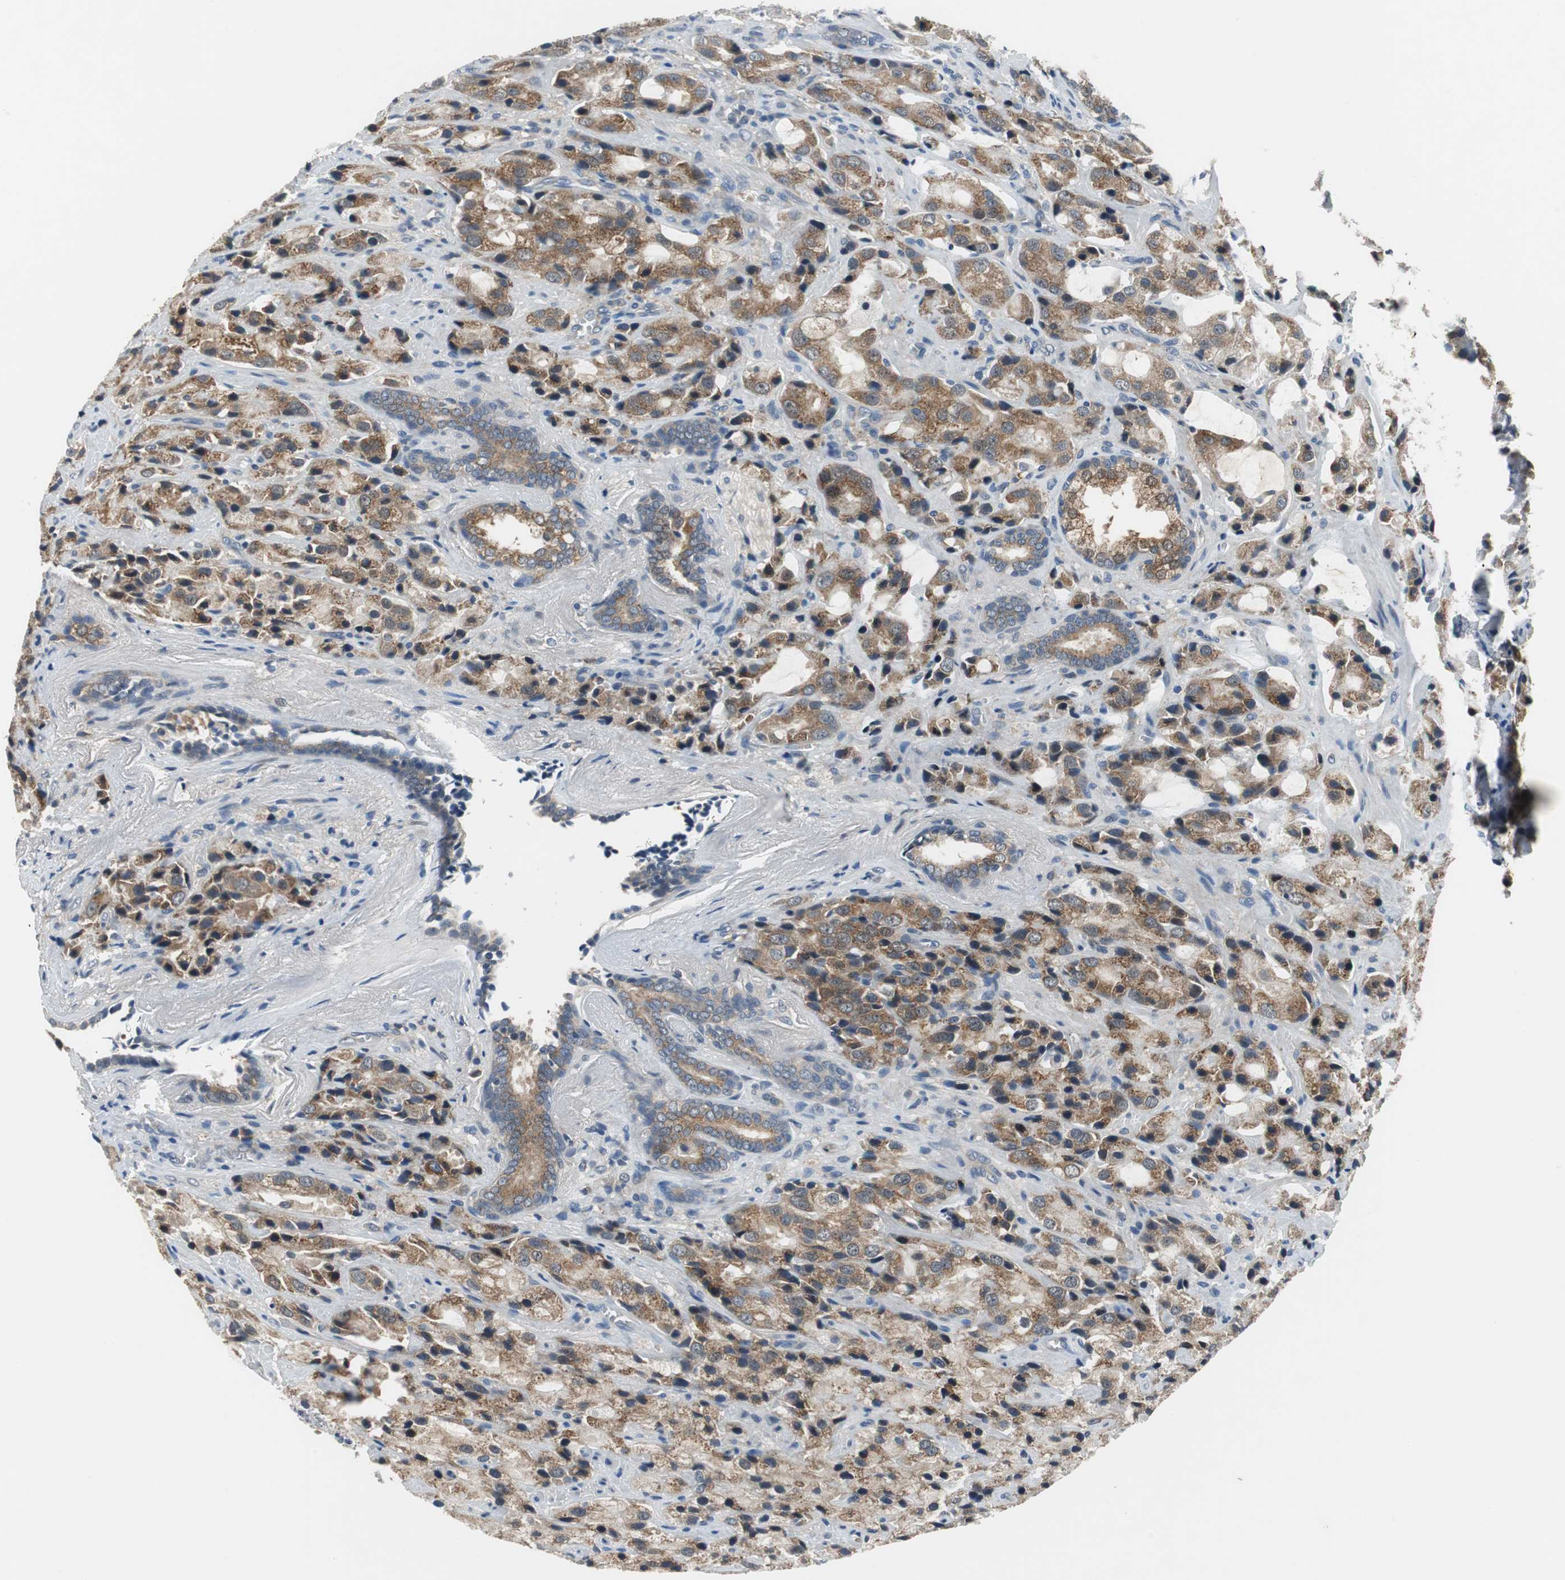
{"staining": {"intensity": "strong", "quantity": ">75%", "location": "cytoplasmic/membranous"}, "tissue": "prostate cancer", "cell_type": "Tumor cells", "image_type": "cancer", "snomed": [{"axis": "morphology", "description": "Adenocarcinoma, High grade"}, {"axis": "topography", "description": "Prostate"}], "caption": "Prostate high-grade adenocarcinoma stained for a protein (brown) reveals strong cytoplasmic/membranous positive staining in about >75% of tumor cells.", "gene": "PLAA", "patient": {"sex": "male", "age": 70}}